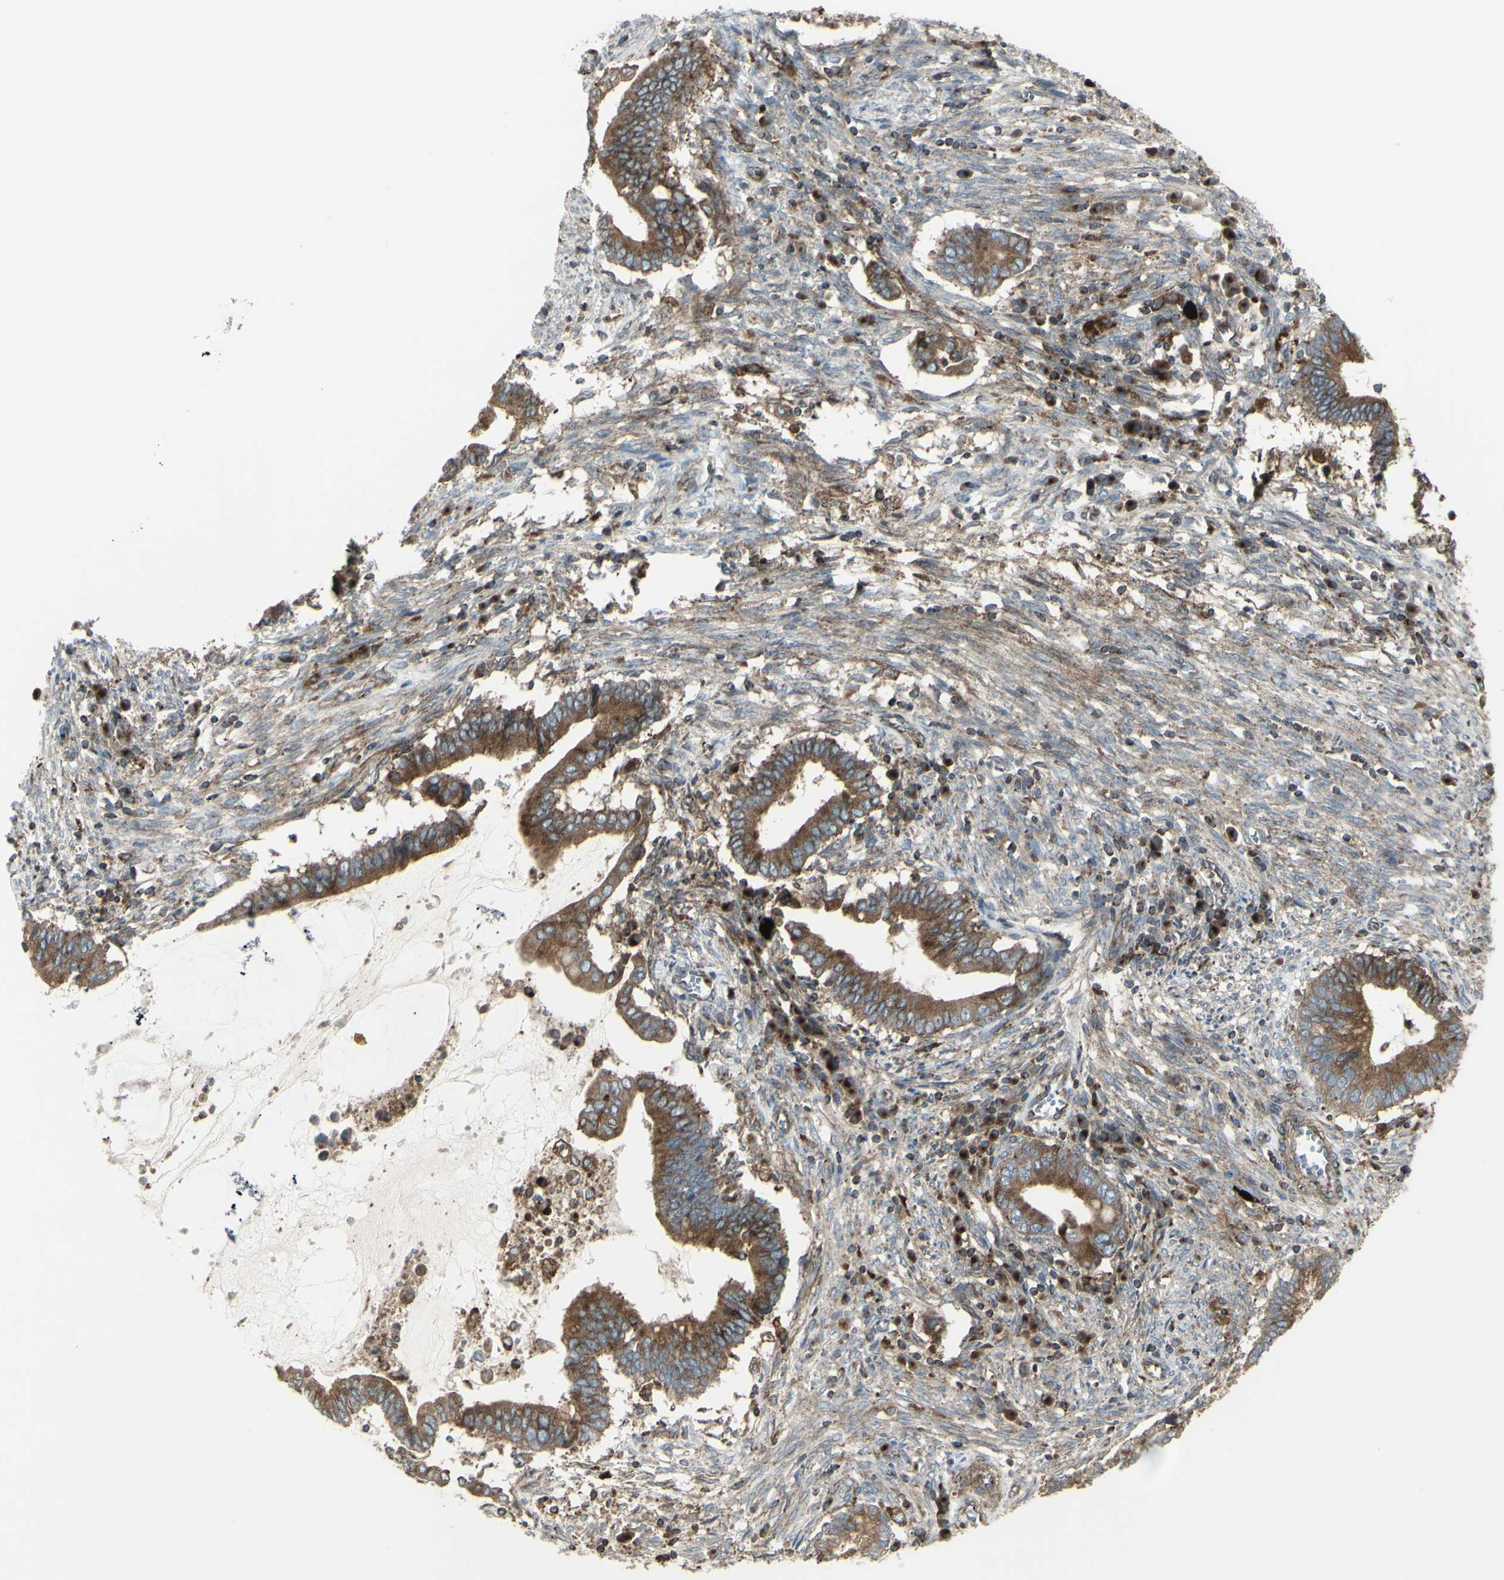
{"staining": {"intensity": "strong", "quantity": ">75%", "location": "cytoplasmic/membranous"}, "tissue": "cervical cancer", "cell_type": "Tumor cells", "image_type": "cancer", "snomed": [{"axis": "morphology", "description": "Adenocarcinoma, NOS"}, {"axis": "topography", "description": "Cervix"}], "caption": "This photomicrograph reveals IHC staining of human cervical cancer (adenocarcinoma), with high strong cytoplasmic/membranous staining in about >75% of tumor cells.", "gene": "NAPA", "patient": {"sex": "female", "age": 44}}